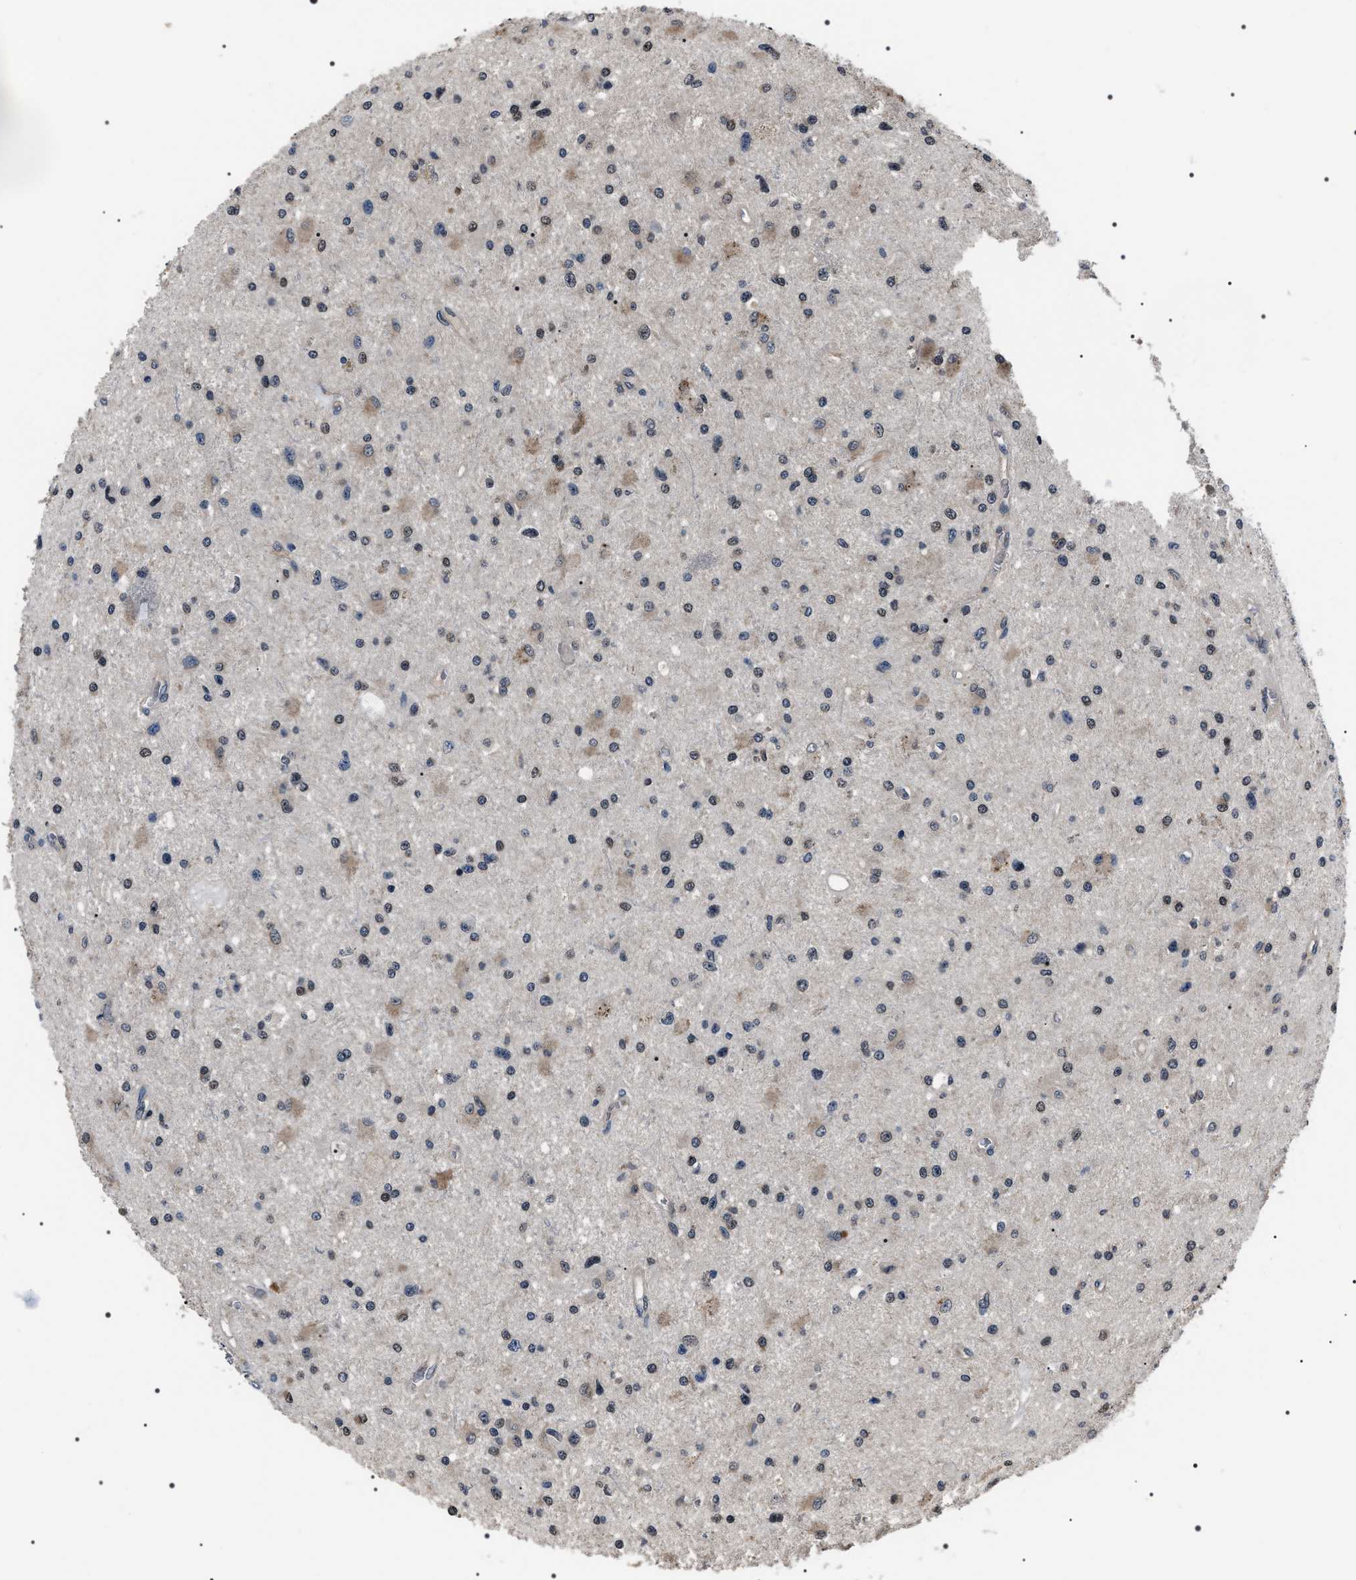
{"staining": {"intensity": "moderate", "quantity": "25%-75%", "location": "cytoplasmic/membranous,nuclear"}, "tissue": "glioma", "cell_type": "Tumor cells", "image_type": "cancer", "snomed": [{"axis": "morphology", "description": "Glioma, malignant, Low grade"}, {"axis": "topography", "description": "Brain"}], "caption": "This is an image of IHC staining of low-grade glioma (malignant), which shows moderate positivity in the cytoplasmic/membranous and nuclear of tumor cells.", "gene": "SIPA1", "patient": {"sex": "male", "age": 58}}